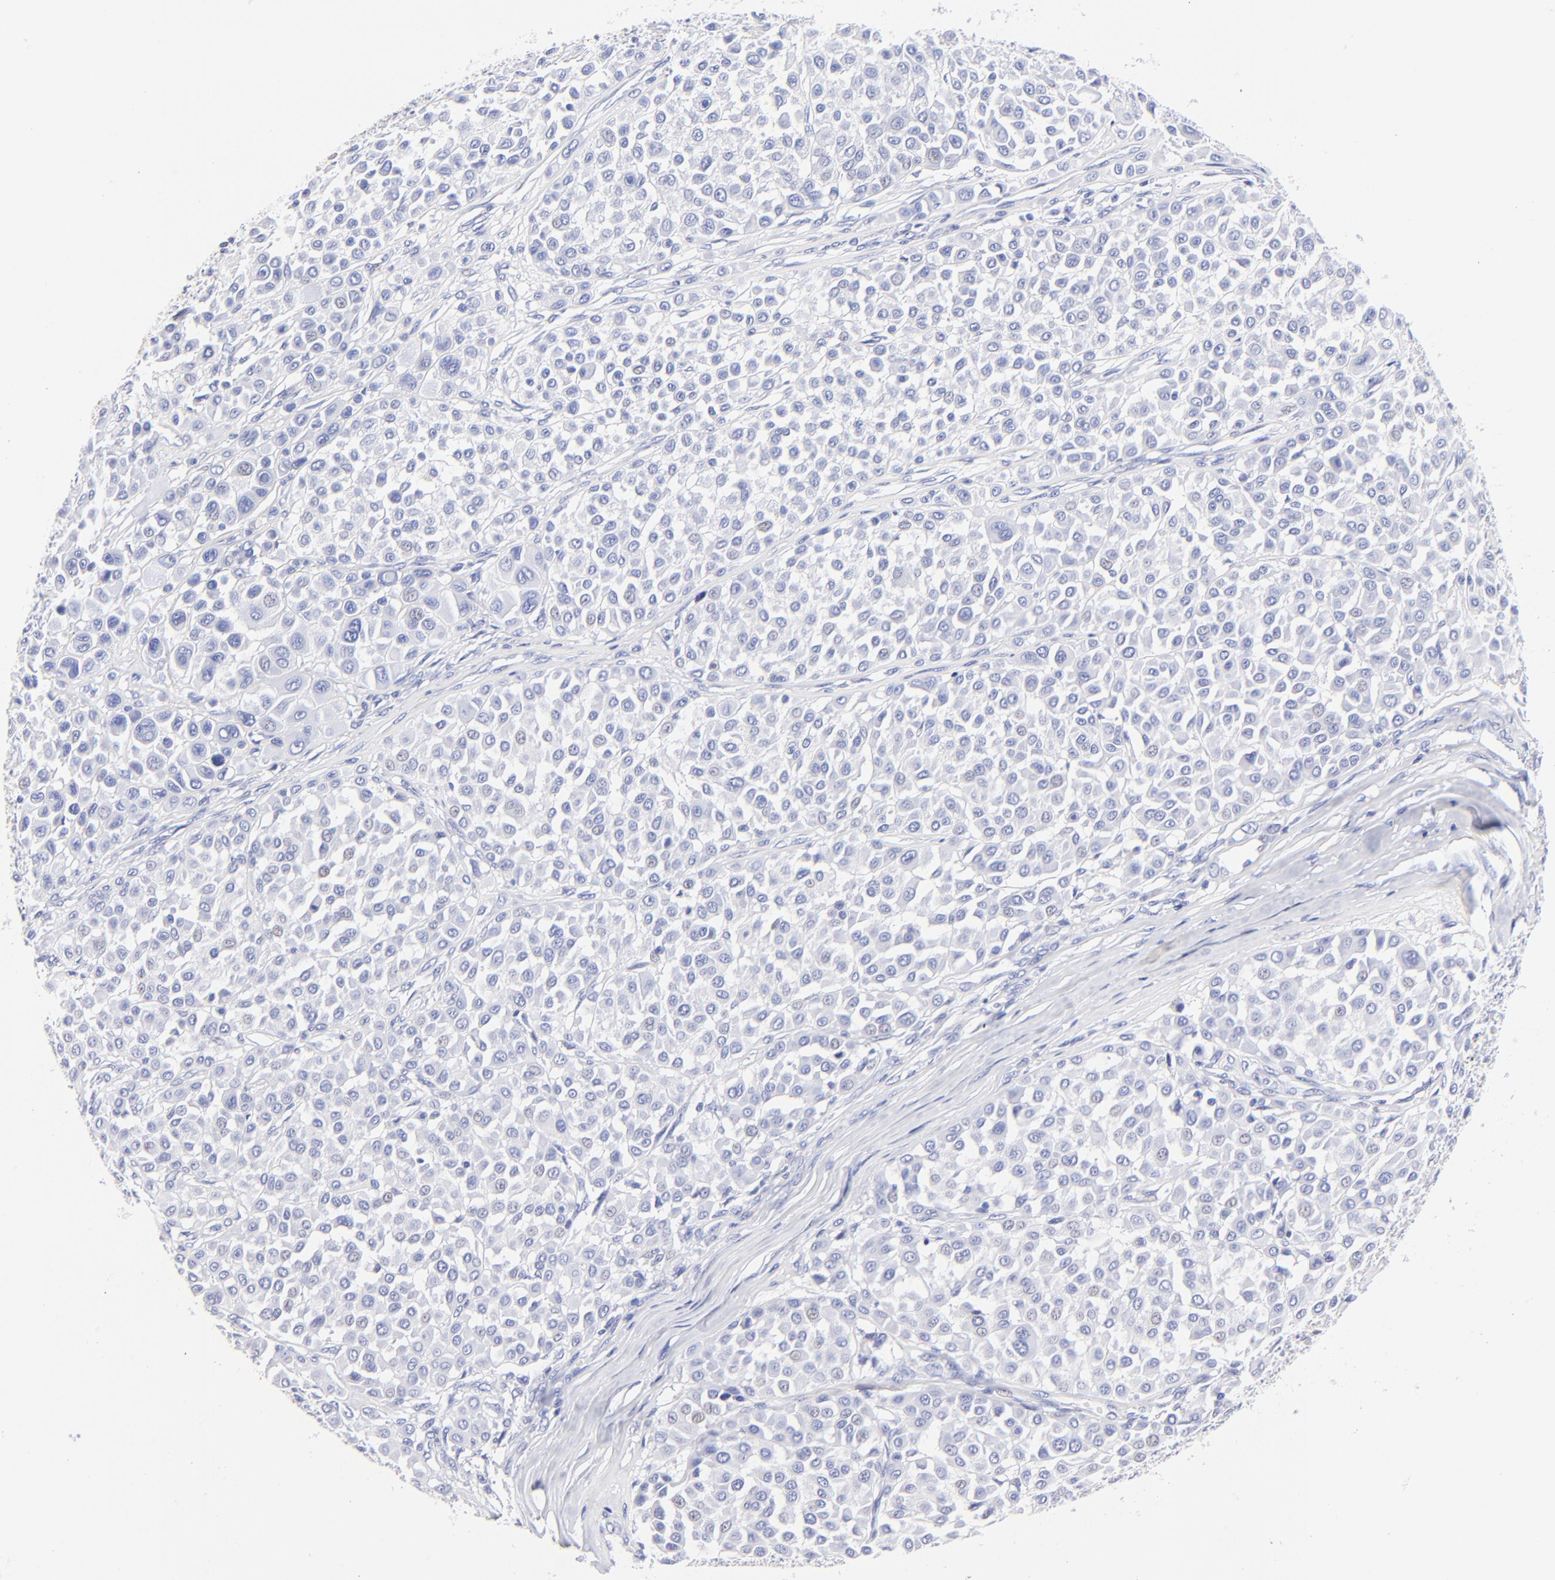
{"staining": {"intensity": "negative", "quantity": "none", "location": "none"}, "tissue": "melanoma", "cell_type": "Tumor cells", "image_type": "cancer", "snomed": [{"axis": "morphology", "description": "Malignant melanoma, Metastatic site"}, {"axis": "topography", "description": "Soft tissue"}], "caption": "High magnification brightfield microscopy of malignant melanoma (metastatic site) stained with DAB (3,3'-diaminobenzidine) (brown) and counterstained with hematoxylin (blue): tumor cells show no significant expression.", "gene": "HORMAD2", "patient": {"sex": "male", "age": 41}}